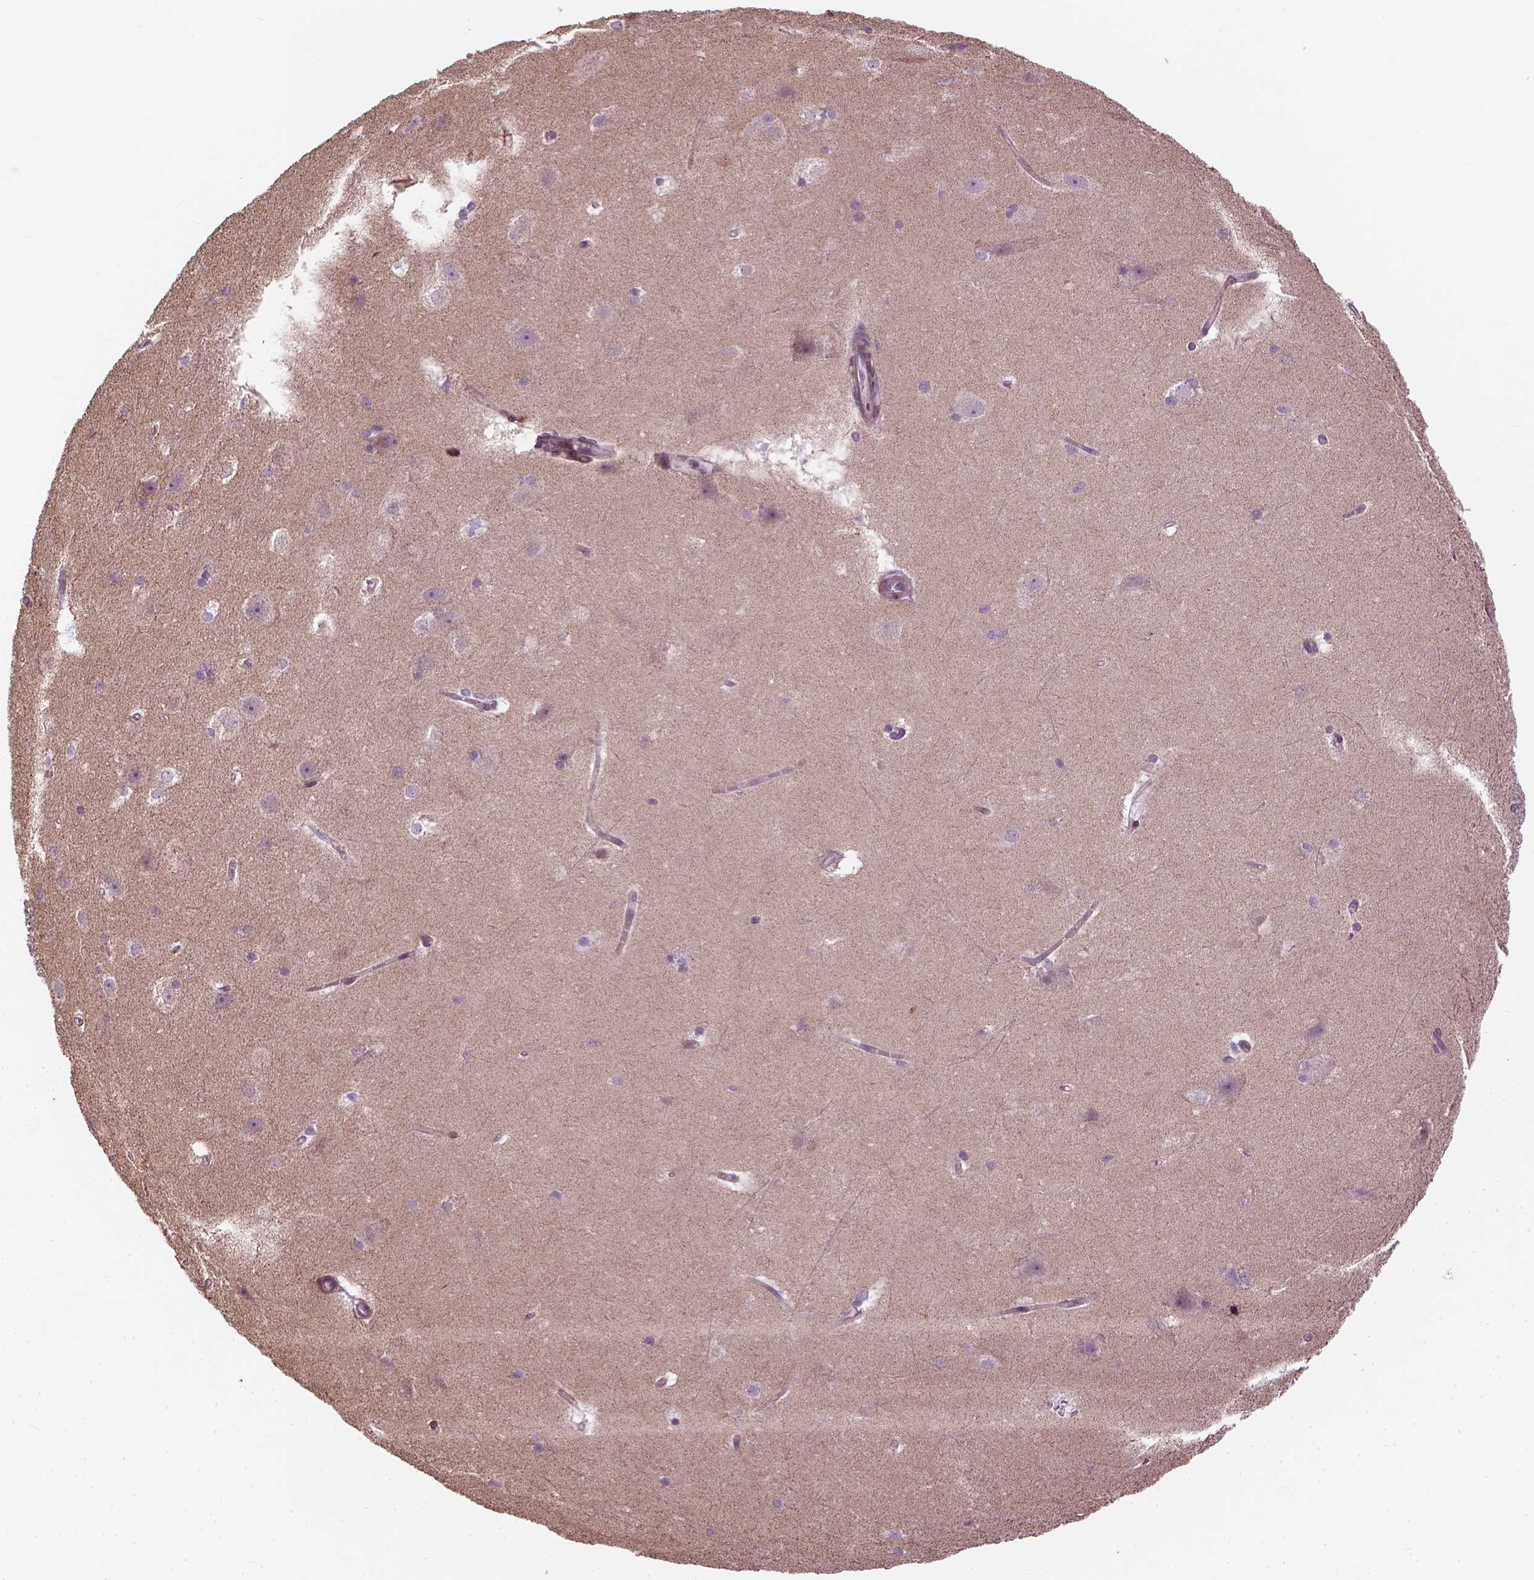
{"staining": {"intensity": "negative", "quantity": "none", "location": "none"}, "tissue": "hippocampus", "cell_type": "Glial cells", "image_type": "normal", "snomed": [{"axis": "morphology", "description": "Normal tissue, NOS"}, {"axis": "topography", "description": "Cerebral cortex"}, {"axis": "topography", "description": "Hippocampus"}], "caption": "A high-resolution image shows IHC staining of unremarkable hippocampus, which displays no significant expression in glial cells. Nuclei are stained in blue.", "gene": "XK", "patient": {"sex": "female", "age": 19}}